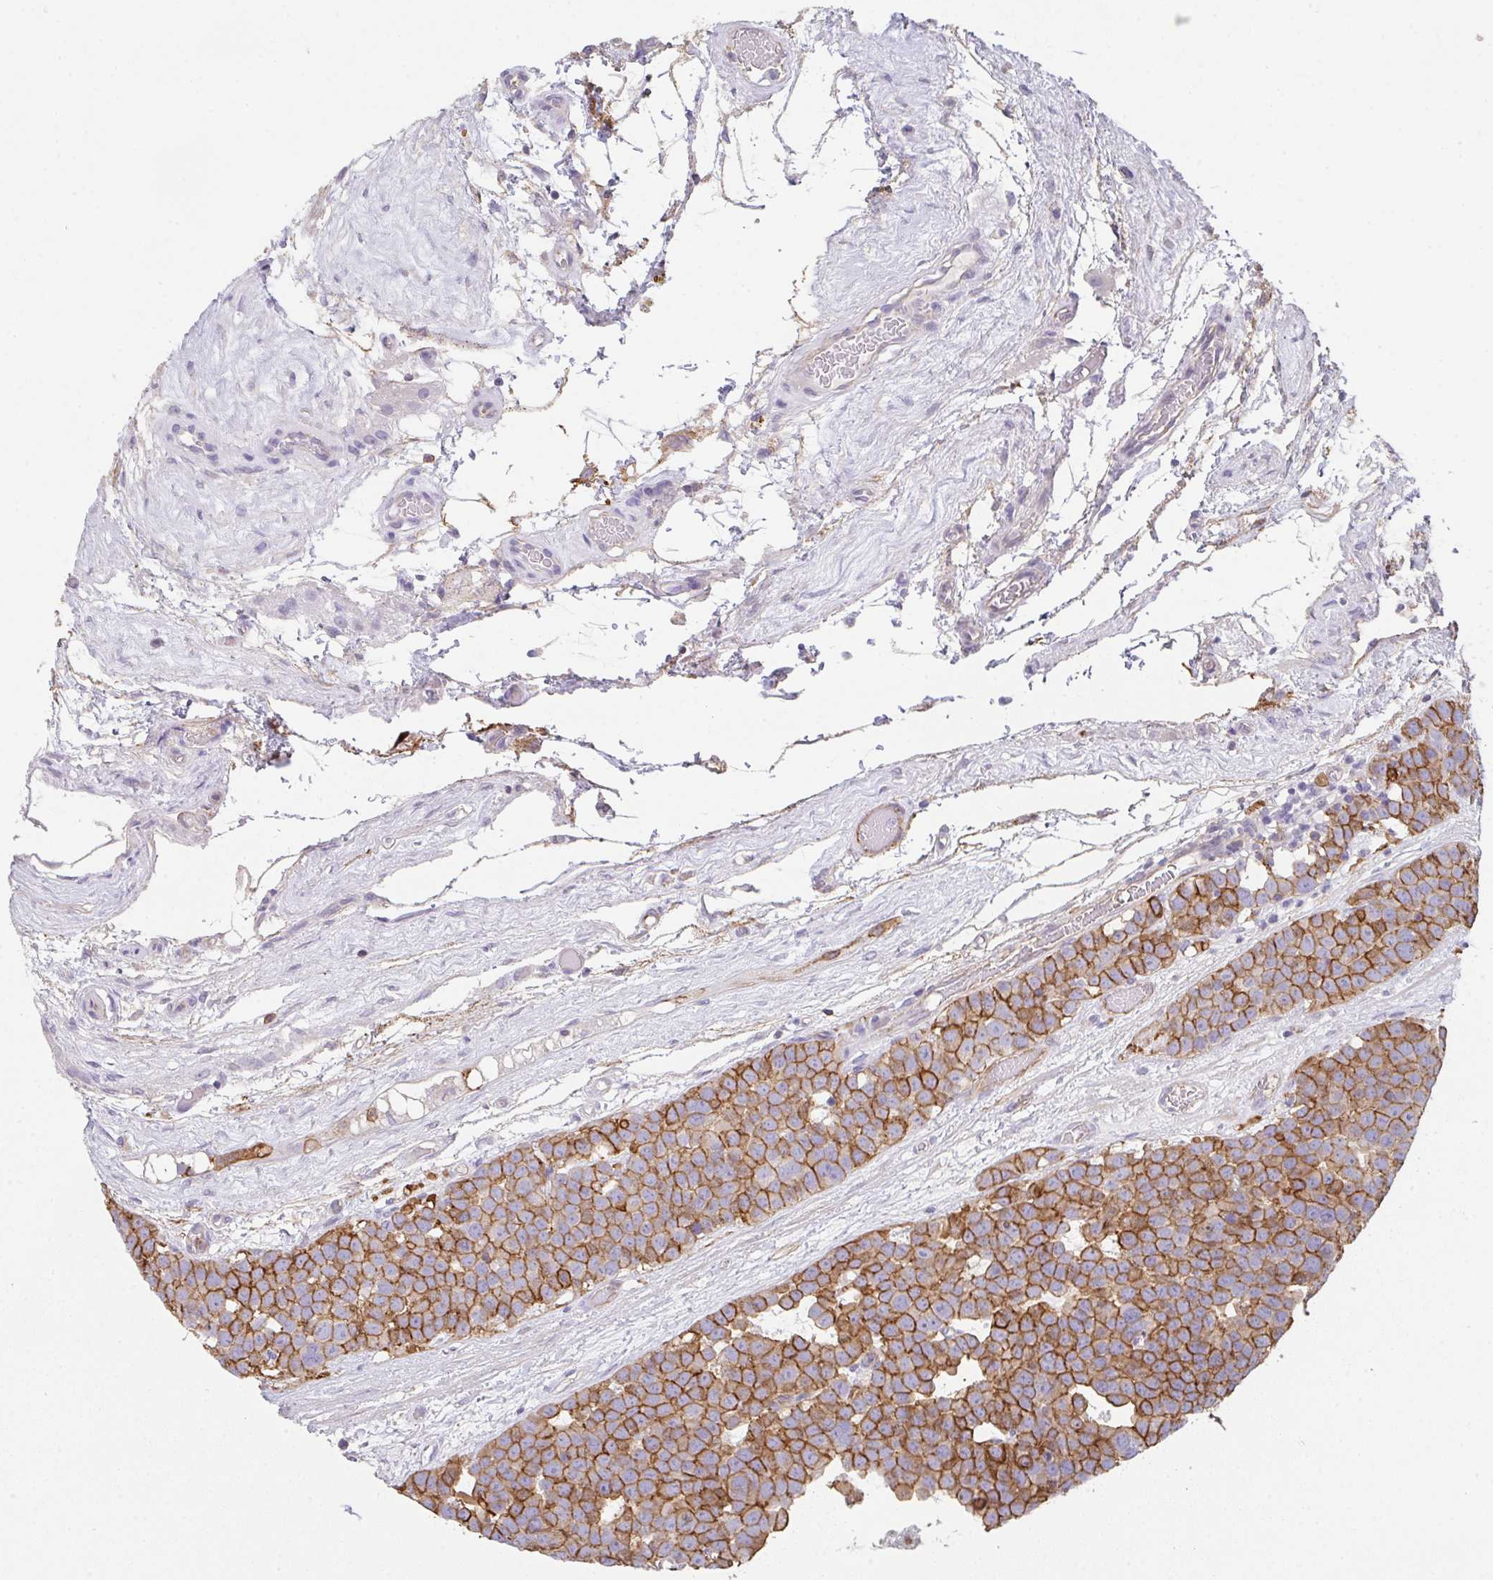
{"staining": {"intensity": "strong", "quantity": ">75%", "location": "cytoplasmic/membranous"}, "tissue": "testis cancer", "cell_type": "Tumor cells", "image_type": "cancer", "snomed": [{"axis": "morphology", "description": "Seminoma, NOS"}, {"axis": "topography", "description": "Testis"}], "caption": "Brown immunohistochemical staining in testis cancer reveals strong cytoplasmic/membranous staining in about >75% of tumor cells.", "gene": "DBN1", "patient": {"sex": "male", "age": 71}}